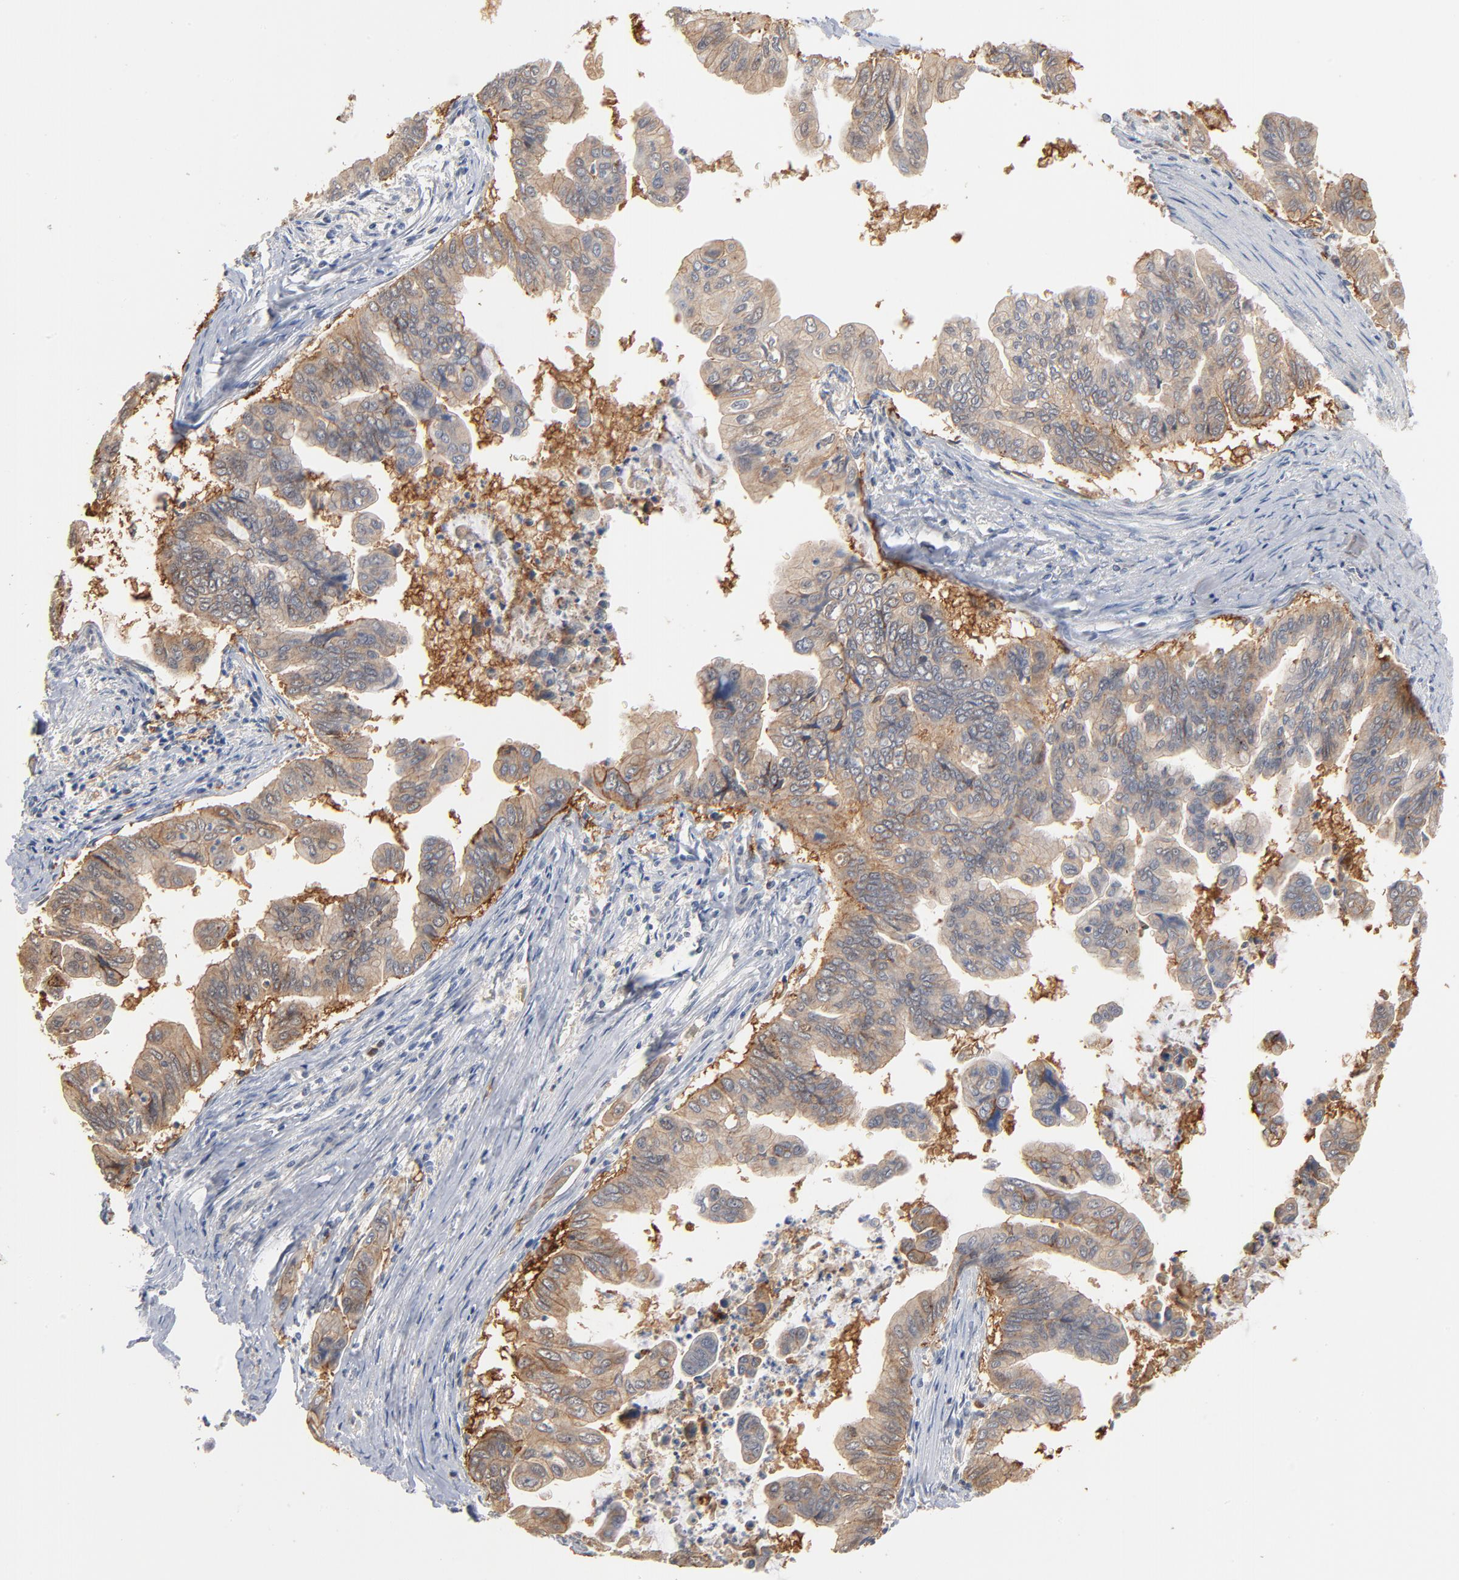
{"staining": {"intensity": "weak", "quantity": ">75%", "location": "cytoplasmic/membranous"}, "tissue": "stomach cancer", "cell_type": "Tumor cells", "image_type": "cancer", "snomed": [{"axis": "morphology", "description": "Adenocarcinoma, NOS"}, {"axis": "topography", "description": "Stomach, upper"}], "caption": "A brown stain highlights weak cytoplasmic/membranous staining of a protein in adenocarcinoma (stomach) tumor cells. The protein of interest is stained brown, and the nuclei are stained in blue (DAB (3,3'-diaminobenzidine) IHC with brightfield microscopy, high magnification).", "gene": "EPCAM", "patient": {"sex": "male", "age": 80}}